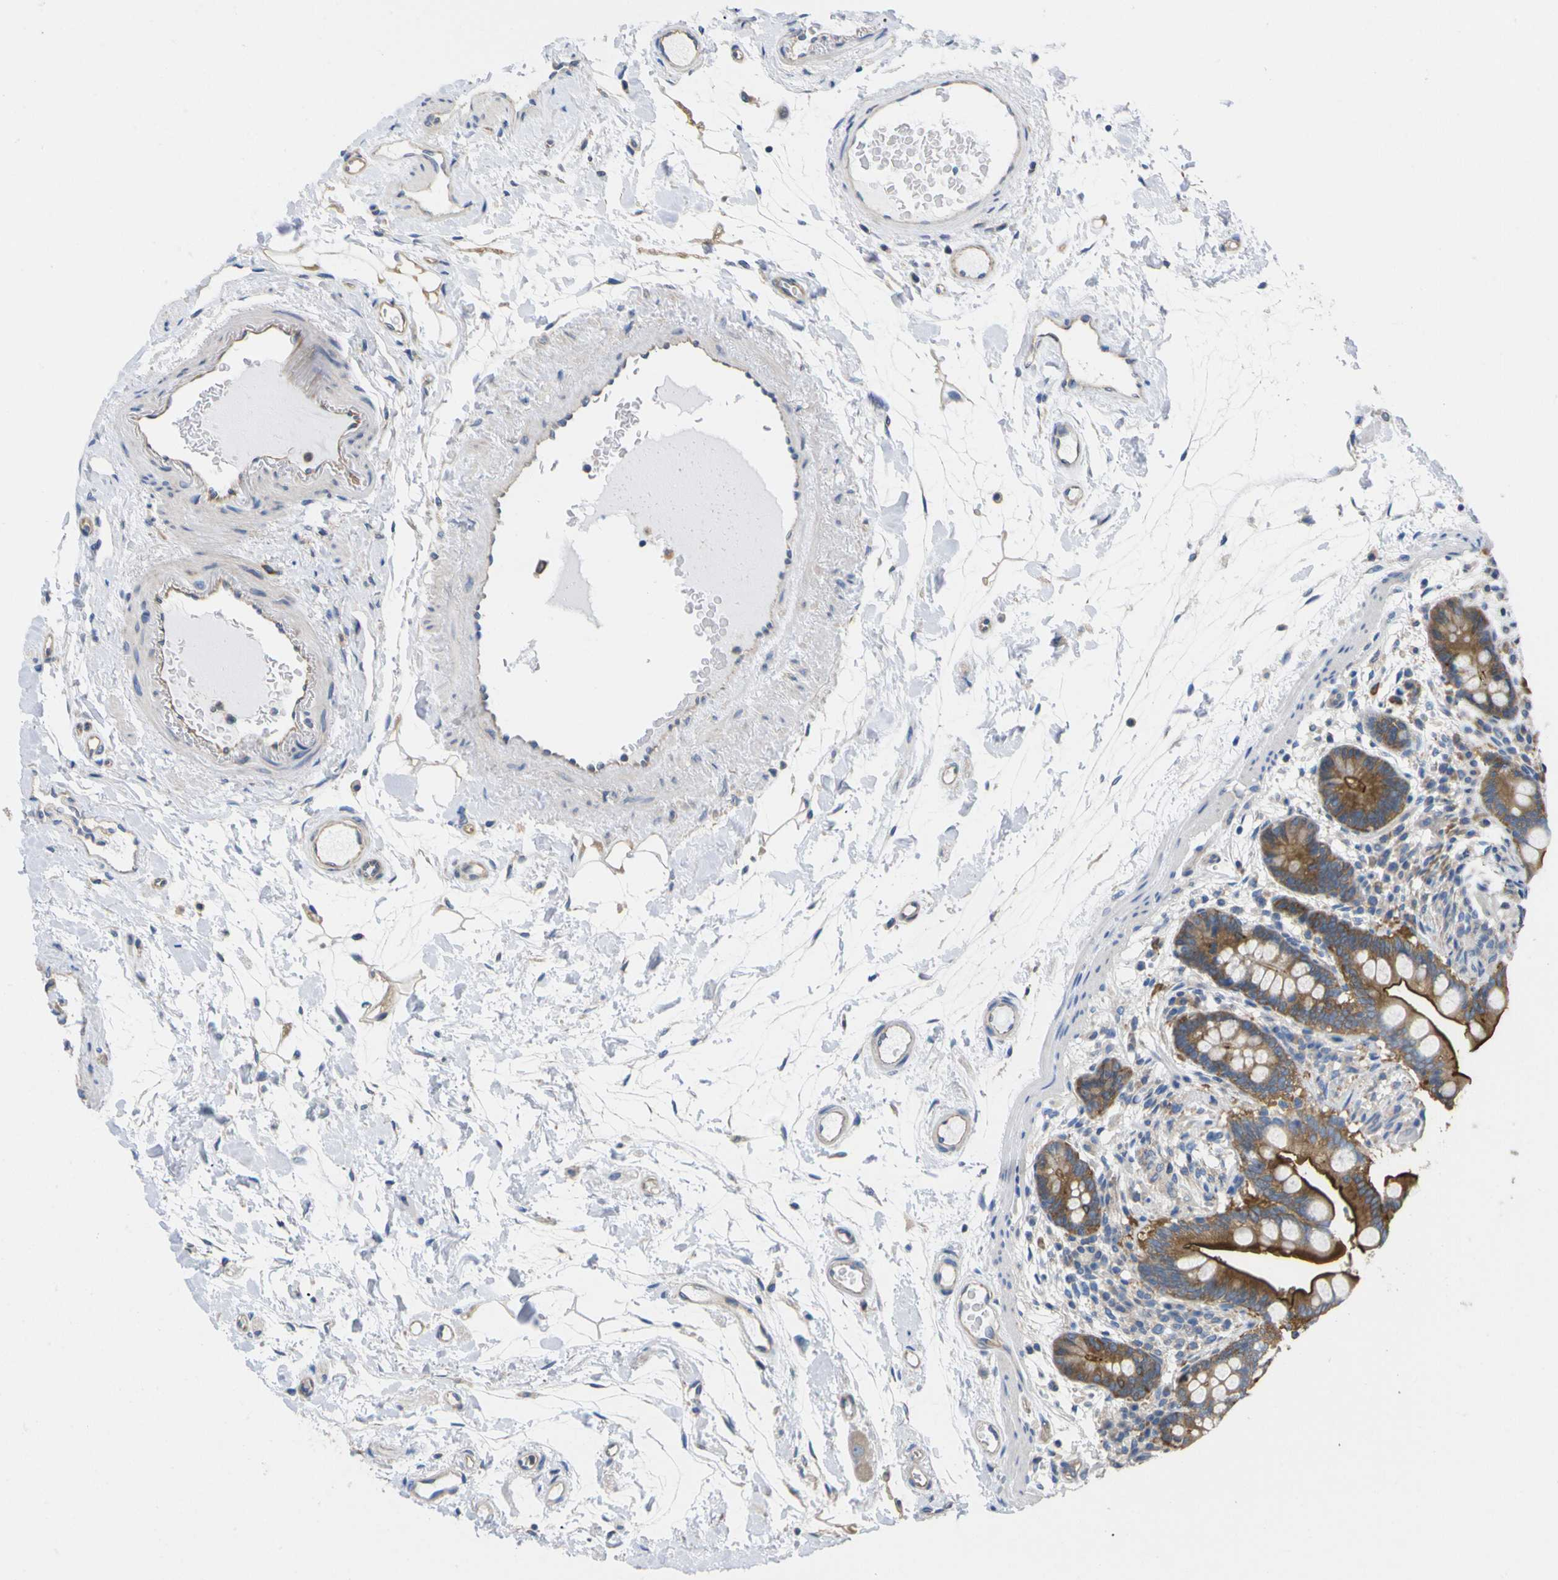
{"staining": {"intensity": "weak", "quantity": "25%-75%", "location": "cytoplasmic/membranous"}, "tissue": "colon", "cell_type": "Endothelial cells", "image_type": "normal", "snomed": [{"axis": "morphology", "description": "Normal tissue, NOS"}, {"axis": "topography", "description": "Colon"}], "caption": "Immunohistochemistry (IHC) micrograph of unremarkable human colon stained for a protein (brown), which reveals low levels of weak cytoplasmic/membranous staining in about 25%-75% of endothelial cells.", "gene": "USH1C", "patient": {"sex": "male", "age": 73}}